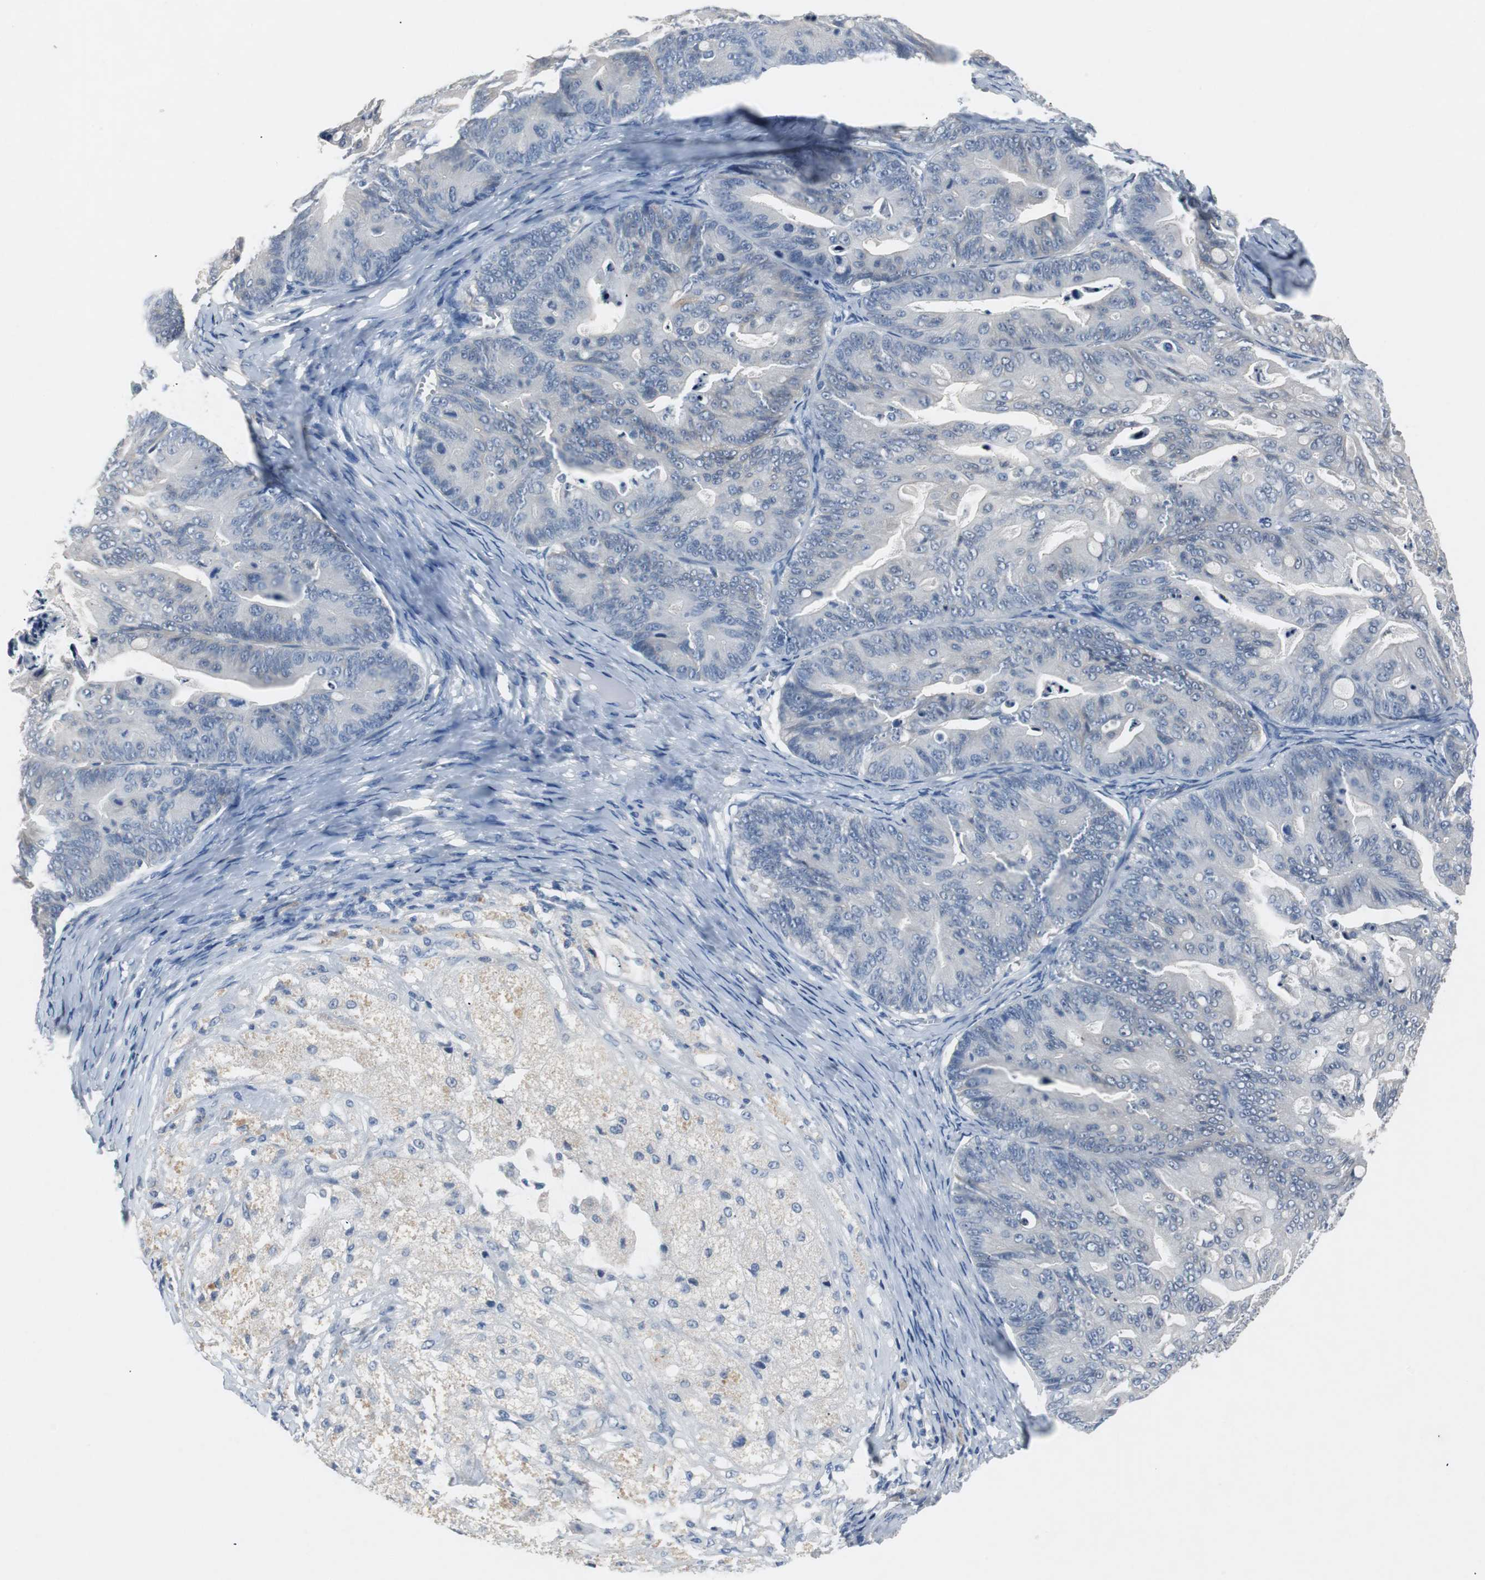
{"staining": {"intensity": "weak", "quantity": "25%-75%", "location": "cytoplasmic/membranous"}, "tissue": "ovarian cancer", "cell_type": "Tumor cells", "image_type": "cancer", "snomed": [{"axis": "morphology", "description": "Cystadenocarcinoma, mucinous, NOS"}, {"axis": "topography", "description": "Ovary"}], "caption": "Immunohistochemical staining of ovarian mucinous cystadenocarcinoma reveals low levels of weak cytoplasmic/membranous protein staining in about 25%-75% of tumor cells. The staining was performed using DAB (3,3'-diaminobenzidine) to visualize the protein expression in brown, while the nuclei were stained in blue with hematoxylin (Magnification: 20x).", "gene": "LRP2", "patient": {"sex": "female", "age": 36}}